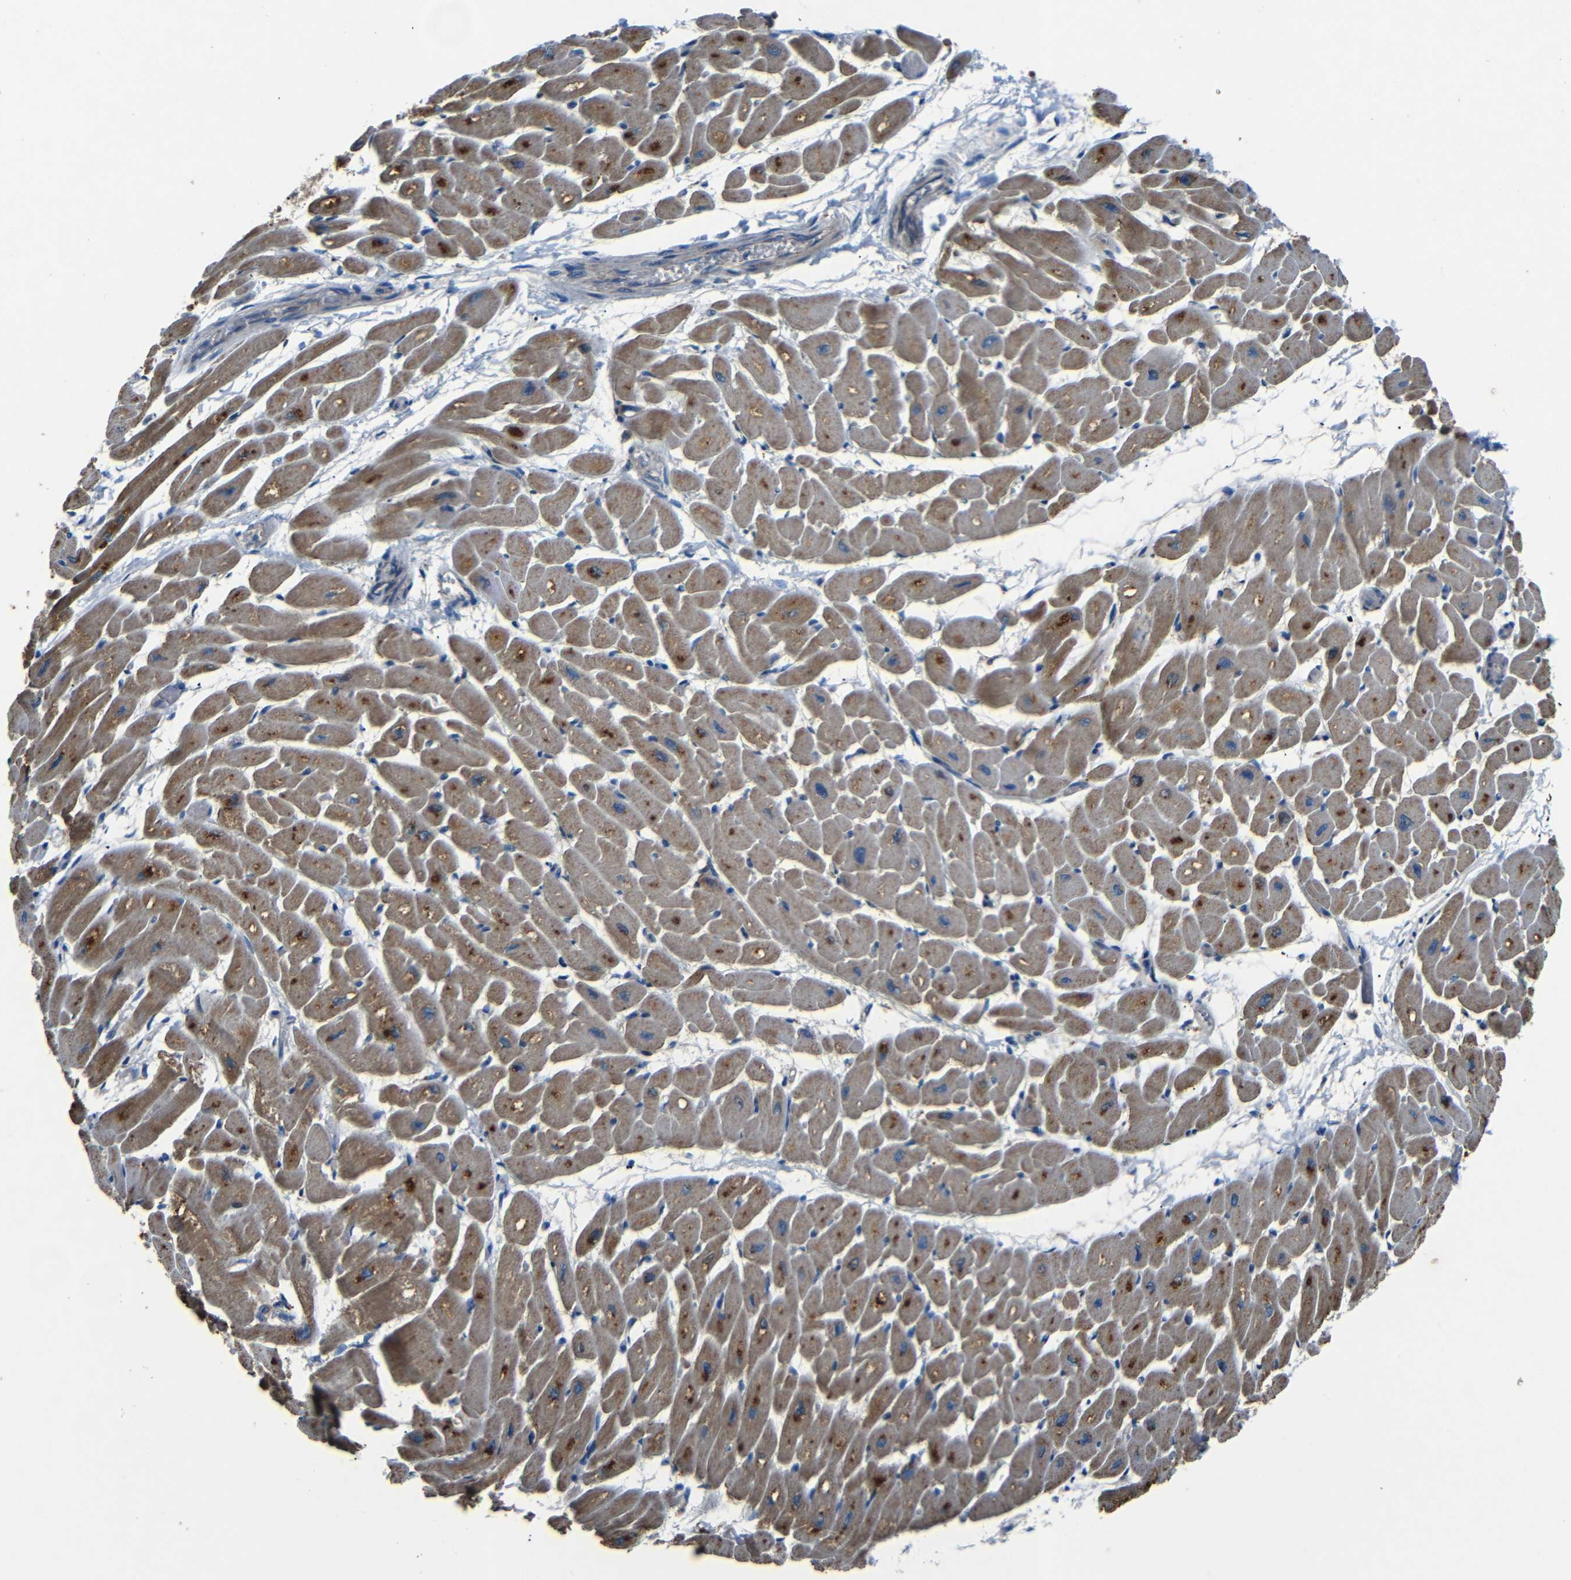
{"staining": {"intensity": "moderate", "quantity": ">75%", "location": "cytoplasmic/membranous"}, "tissue": "heart muscle", "cell_type": "Cardiomyocytes", "image_type": "normal", "snomed": [{"axis": "morphology", "description": "Normal tissue, NOS"}, {"axis": "topography", "description": "Heart"}], "caption": "Human heart muscle stained for a protein (brown) exhibits moderate cytoplasmic/membranous positive positivity in about >75% of cardiomyocytes.", "gene": "NETO2", "patient": {"sex": "male", "age": 45}}